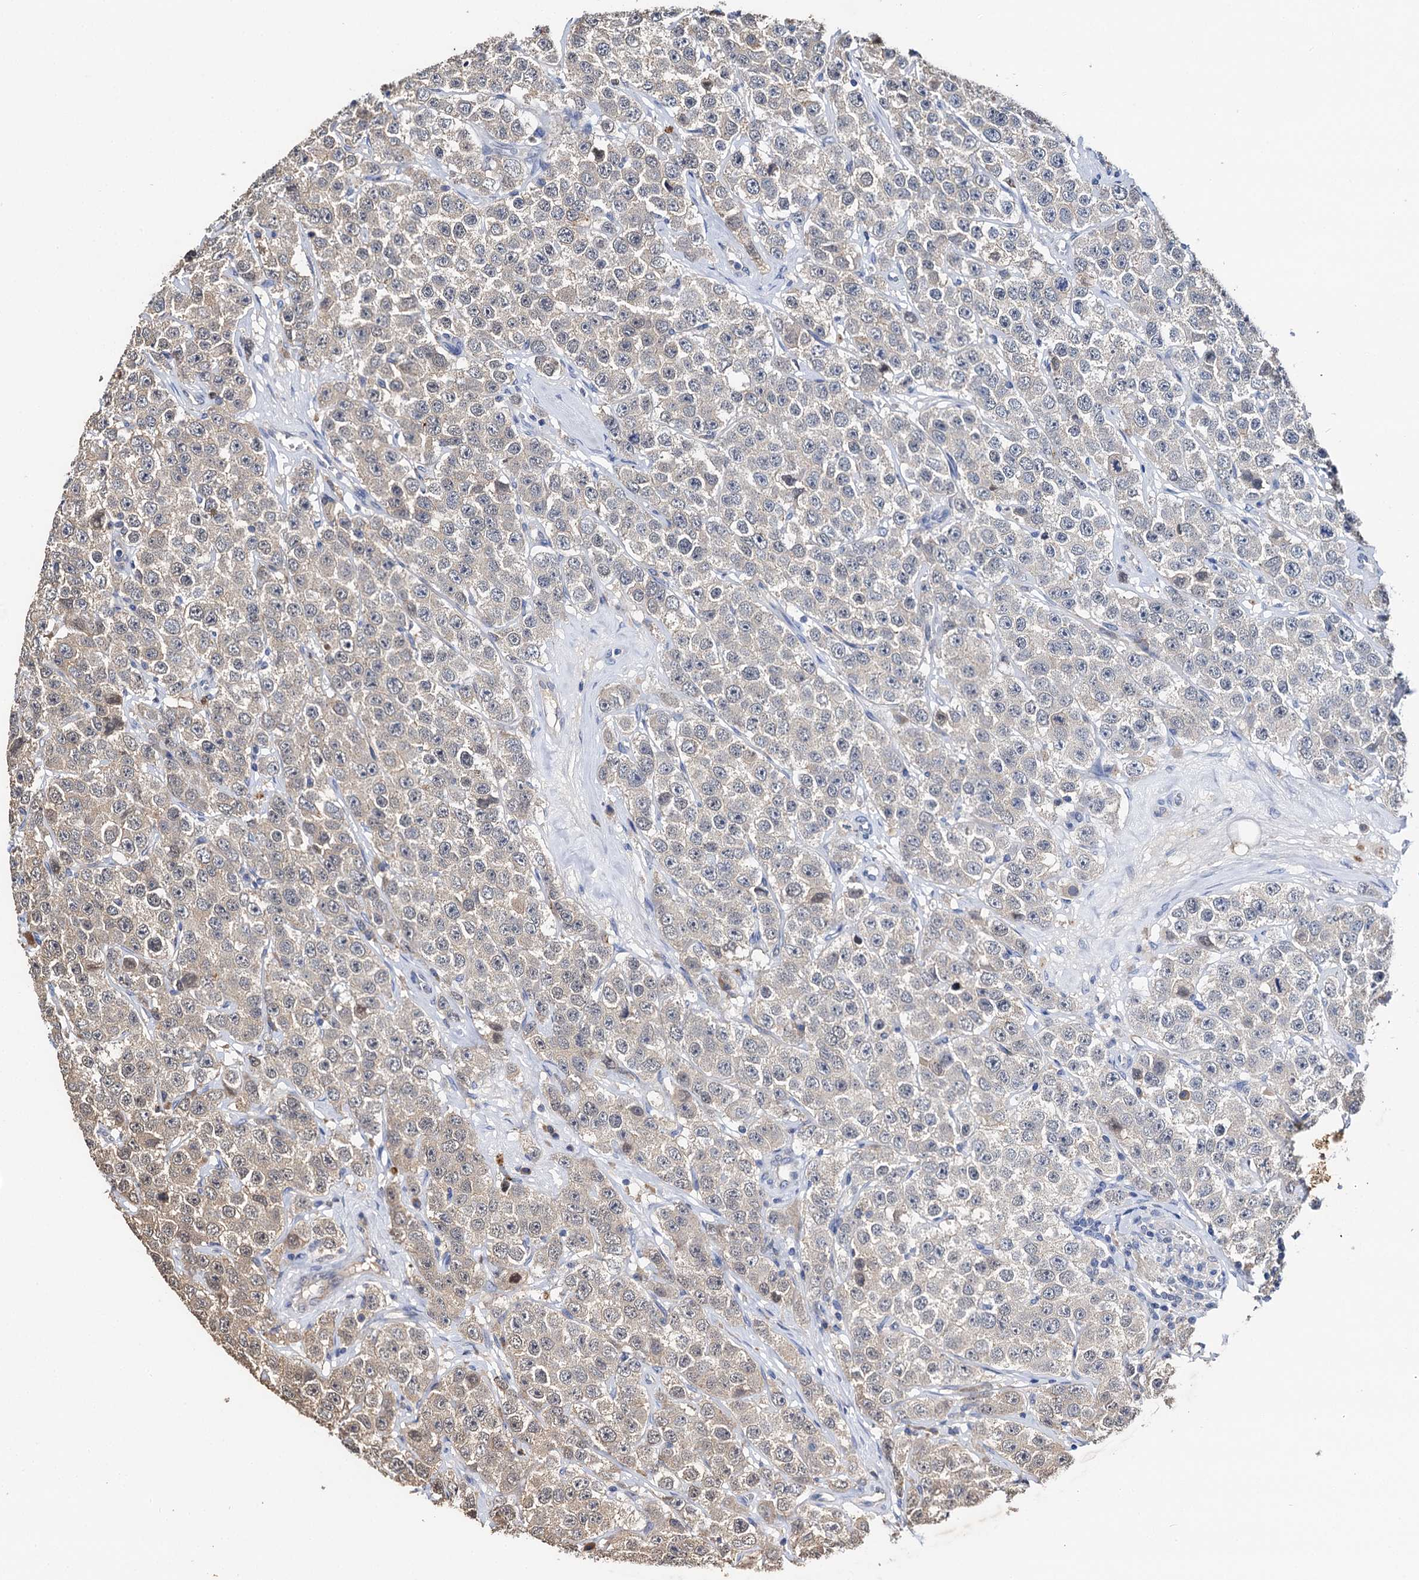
{"staining": {"intensity": "negative", "quantity": "none", "location": "none"}, "tissue": "testis cancer", "cell_type": "Tumor cells", "image_type": "cancer", "snomed": [{"axis": "morphology", "description": "Seminoma, NOS"}, {"axis": "topography", "description": "Testis"}], "caption": "An IHC image of testis cancer is shown. There is no staining in tumor cells of testis cancer.", "gene": "SLC46A3", "patient": {"sex": "male", "age": 28}}